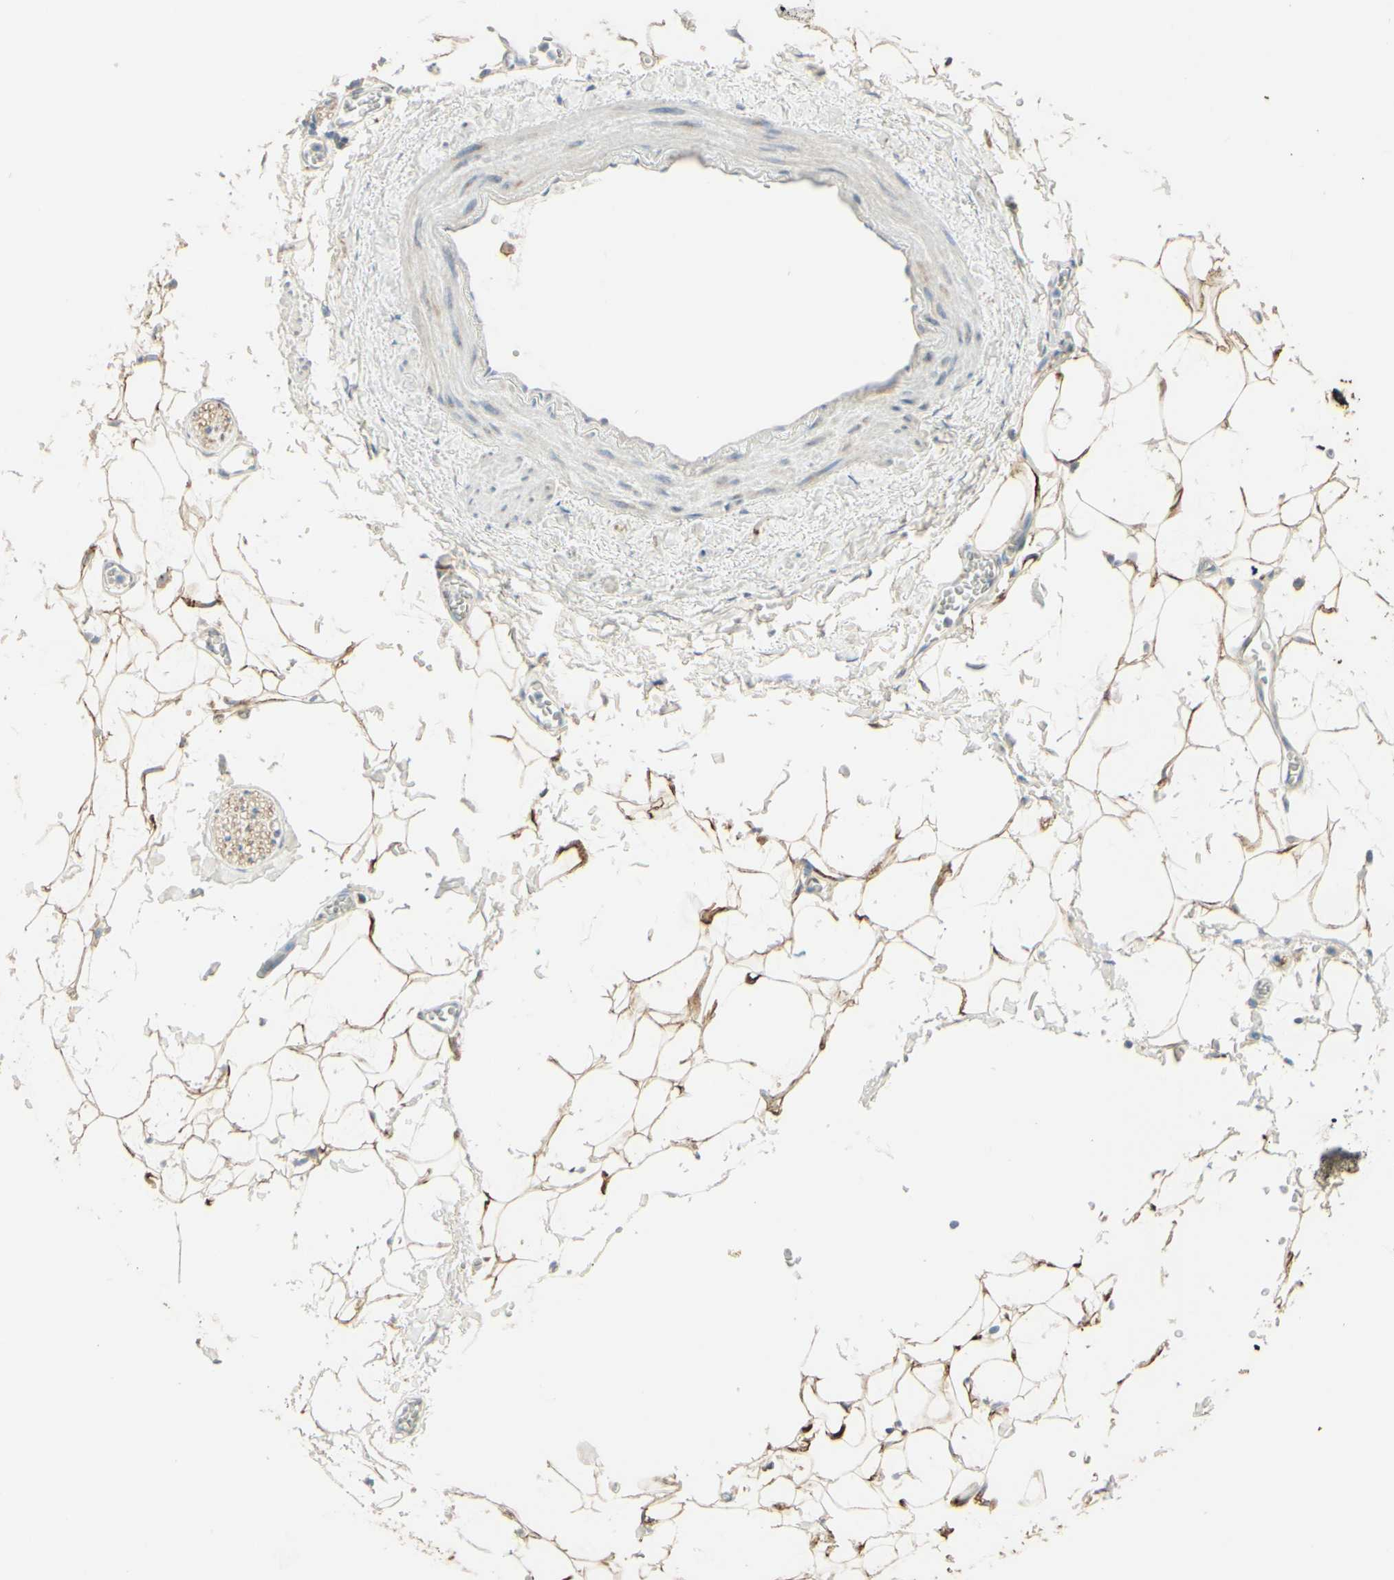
{"staining": {"intensity": "moderate", "quantity": ">75%", "location": "cytoplasmic/membranous"}, "tissue": "adipose tissue", "cell_type": "Adipocytes", "image_type": "normal", "snomed": [{"axis": "morphology", "description": "Normal tissue, NOS"}, {"axis": "topography", "description": "Adipose tissue"}, {"axis": "topography", "description": "Peripheral nerve tissue"}], "caption": "Protein staining shows moderate cytoplasmic/membranous expression in approximately >75% of adipocytes in benign adipose tissue.", "gene": "RNF149", "patient": {"sex": "male", "age": 52}}